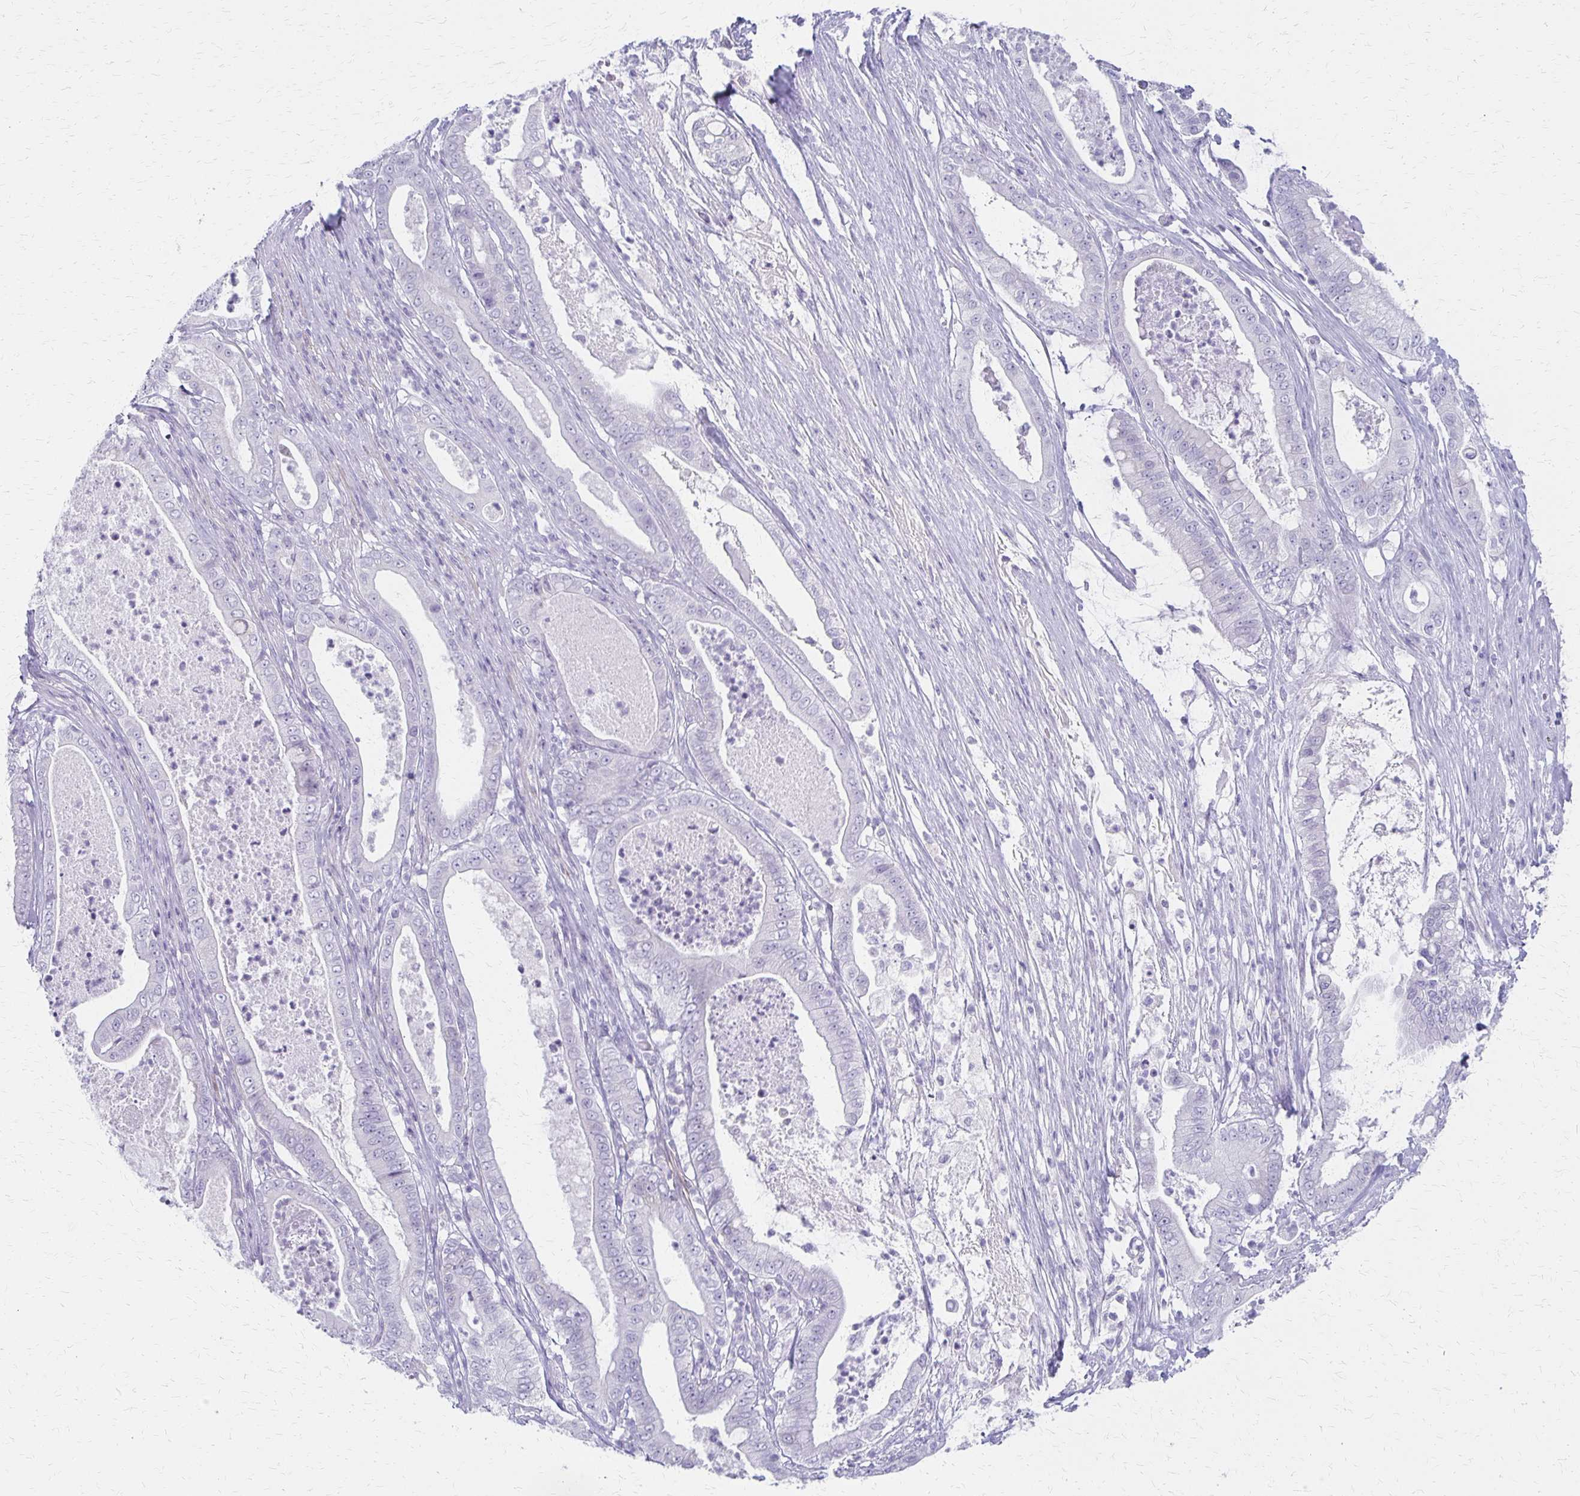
{"staining": {"intensity": "negative", "quantity": "none", "location": "none"}, "tissue": "pancreatic cancer", "cell_type": "Tumor cells", "image_type": "cancer", "snomed": [{"axis": "morphology", "description": "Adenocarcinoma, NOS"}, {"axis": "topography", "description": "Pancreas"}], "caption": "An image of pancreatic cancer (adenocarcinoma) stained for a protein exhibits no brown staining in tumor cells.", "gene": "IVL", "patient": {"sex": "male", "age": 71}}